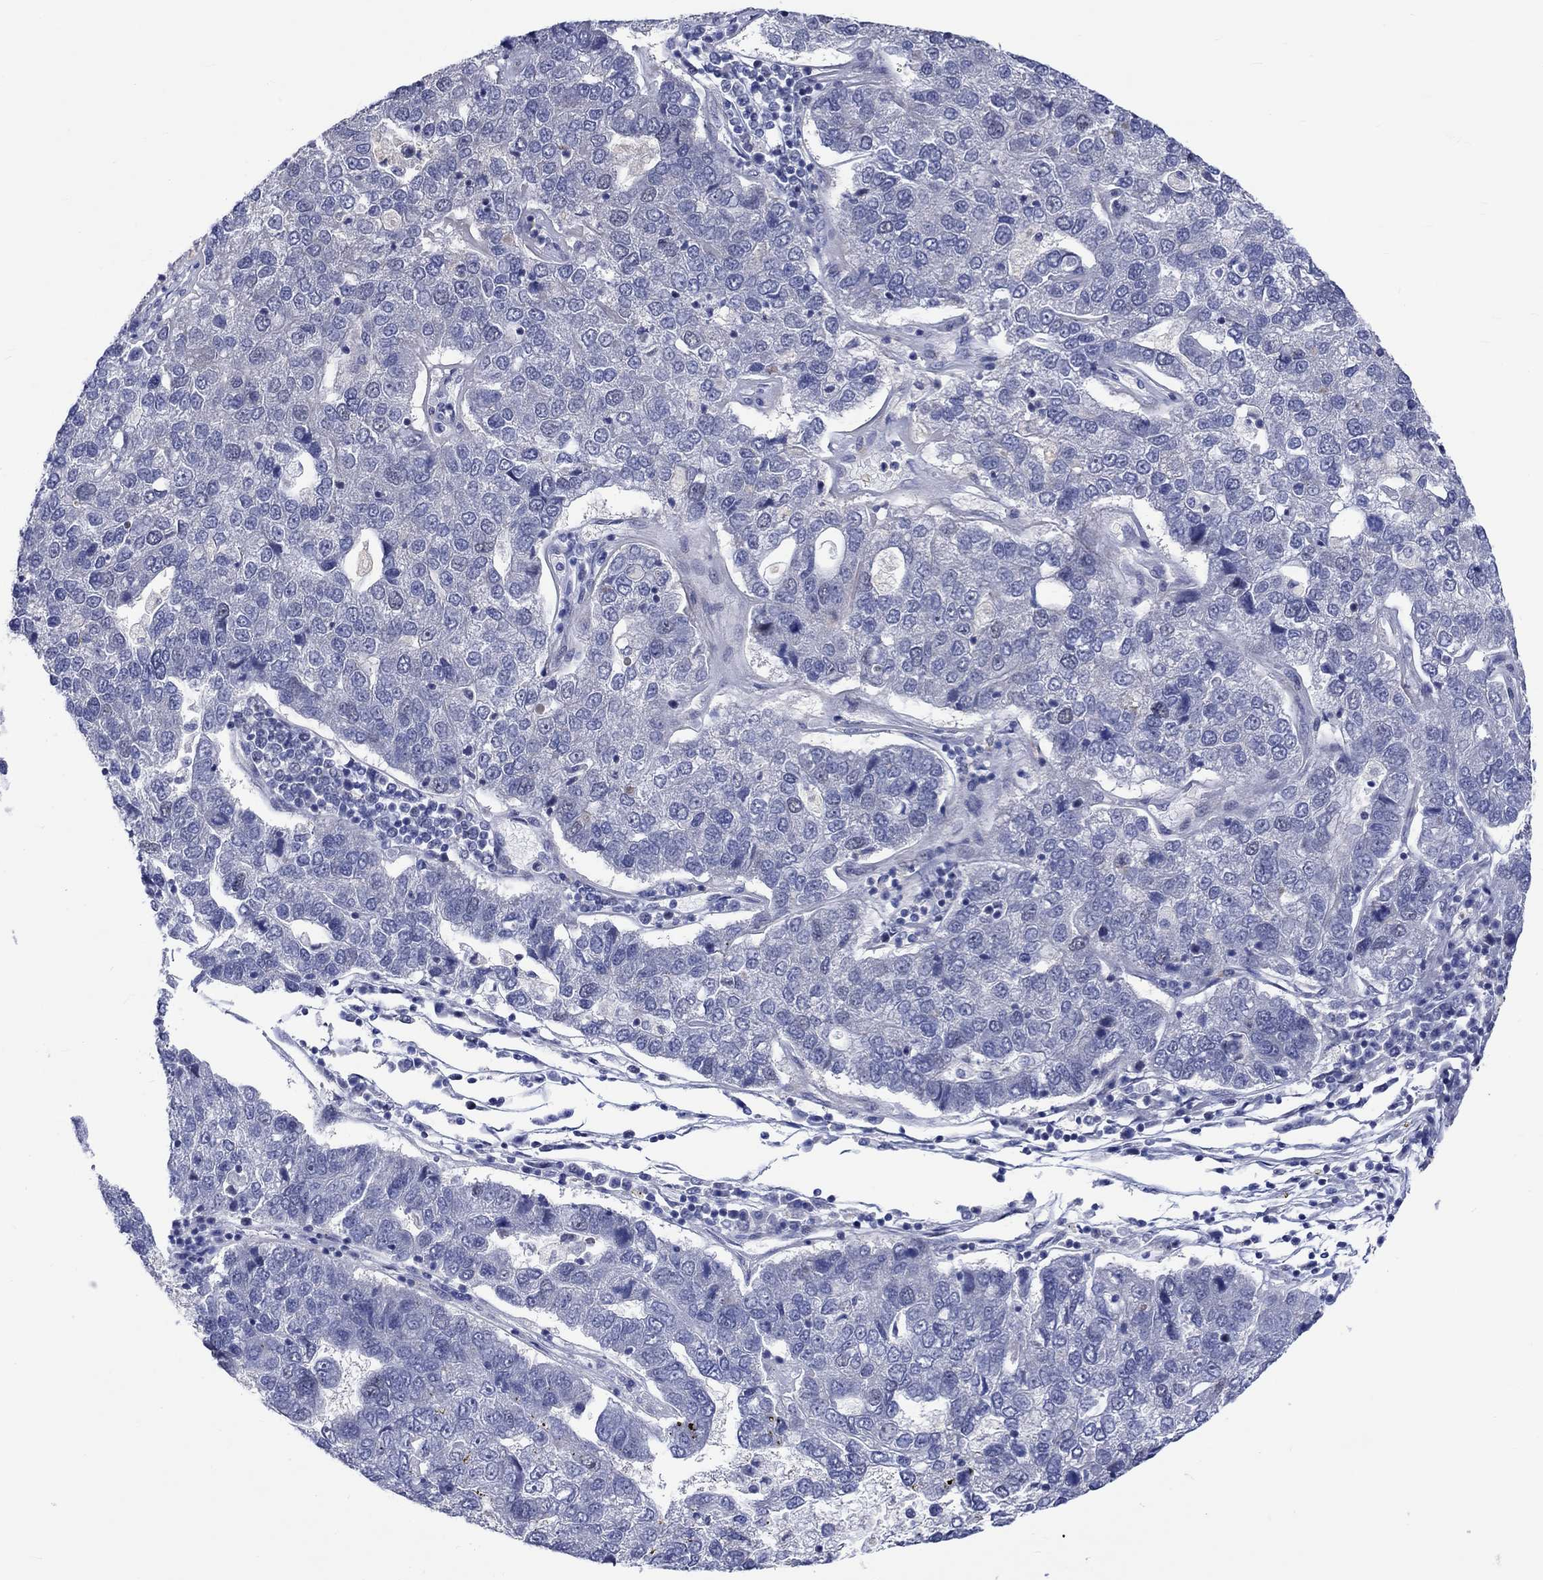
{"staining": {"intensity": "negative", "quantity": "none", "location": "none"}, "tissue": "pancreatic cancer", "cell_type": "Tumor cells", "image_type": "cancer", "snomed": [{"axis": "morphology", "description": "Adenocarcinoma, NOS"}, {"axis": "topography", "description": "Pancreas"}], "caption": "Tumor cells show no significant protein expression in pancreatic cancer (adenocarcinoma). (DAB (3,3'-diaminobenzidine) immunohistochemistry (IHC), high magnification).", "gene": "E2F8", "patient": {"sex": "female", "age": 61}}